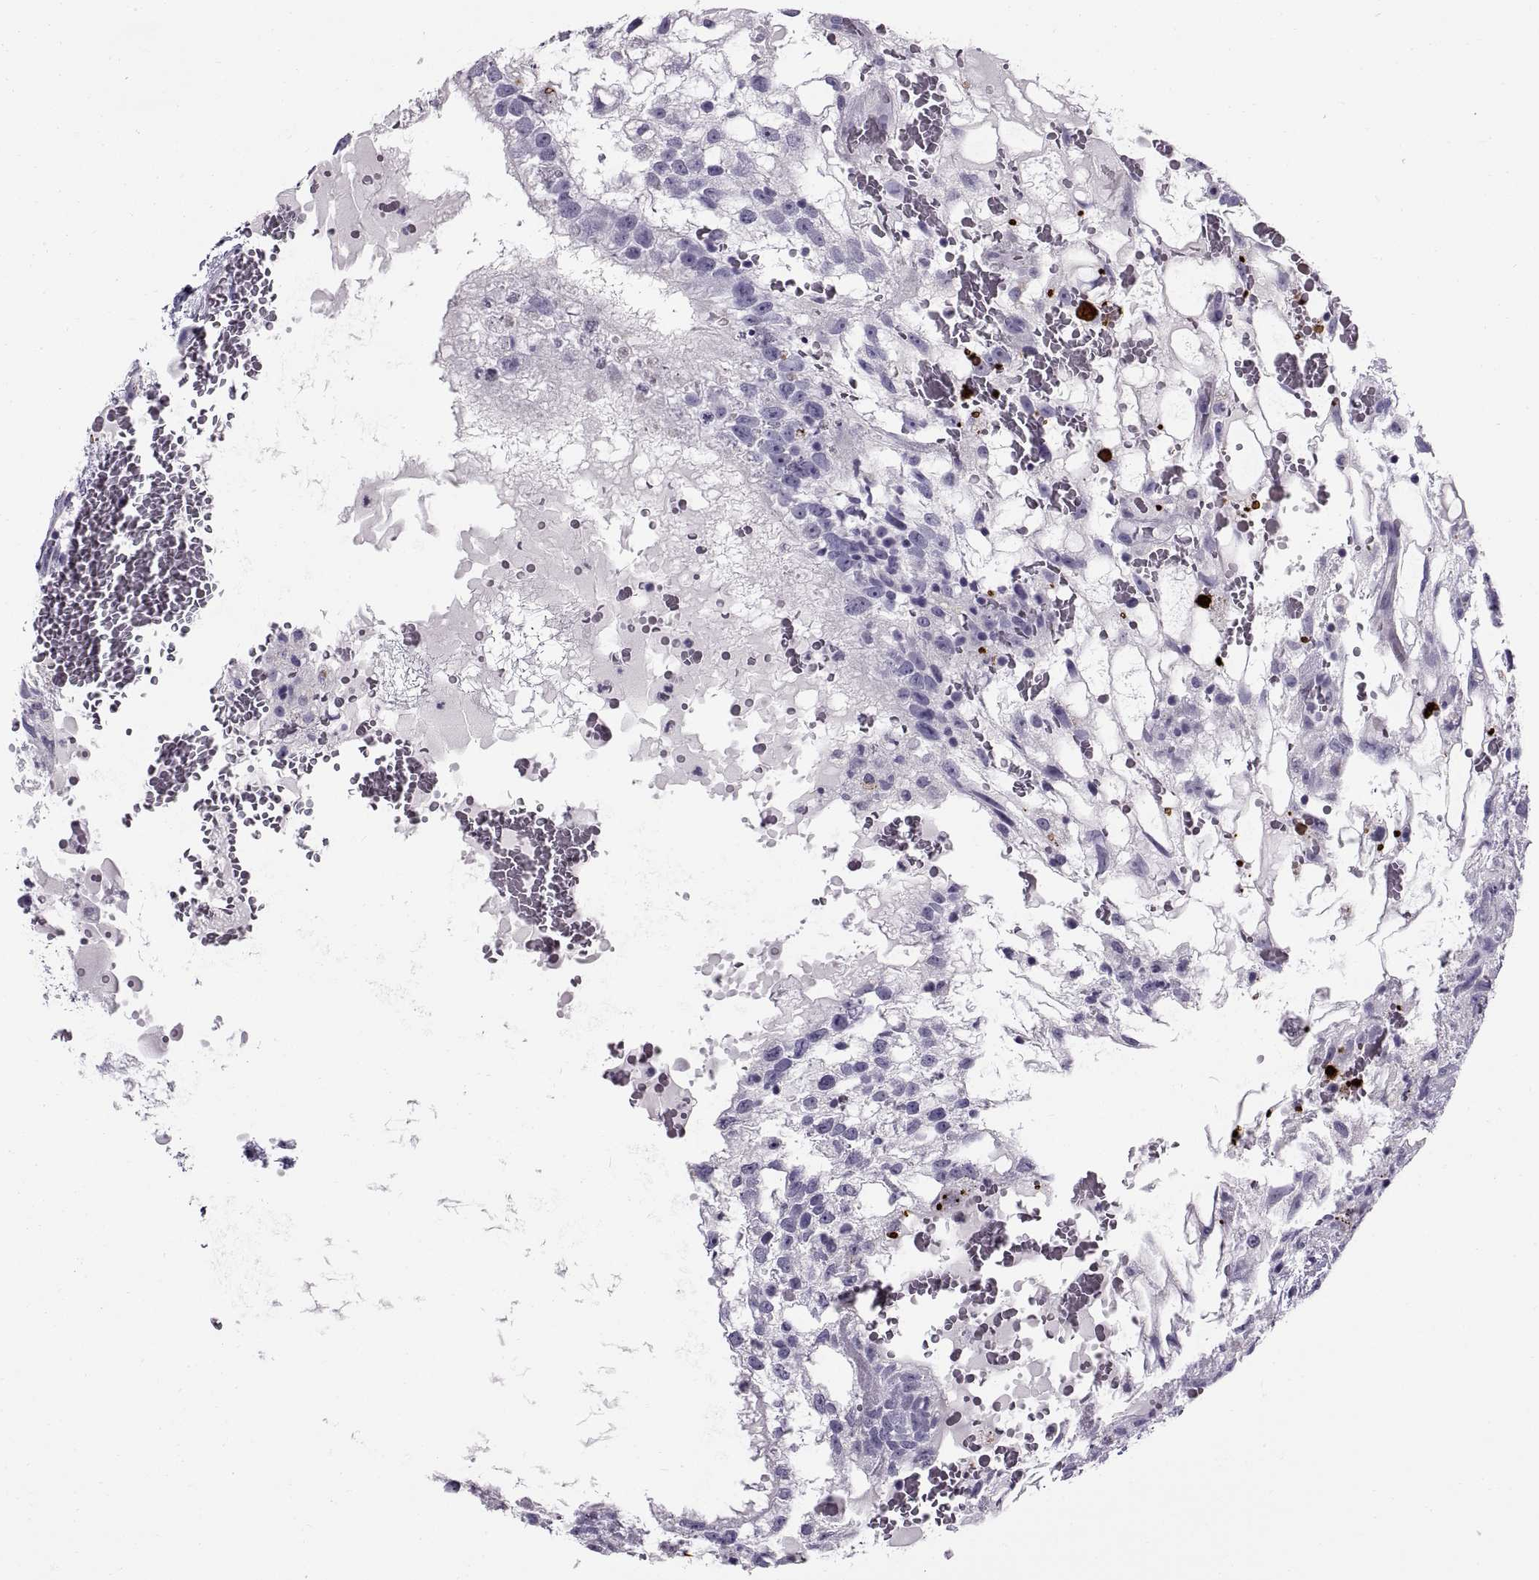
{"staining": {"intensity": "negative", "quantity": "none", "location": "none"}, "tissue": "testis cancer", "cell_type": "Tumor cells", "image_type": "cancer", "snomed": [{"axis": "morphology", "description": "Normal tissue, NOS"}, {"axis": "morphology", "description": "Carcinoma, Embryonal, NOS"}, {"axis": "topography", "description": "Testis"}], "caption": "Immunohistochemical staining of embryonal carcinoma (testis) demonstrates no significant expression in tumor cells.", "gene": "CALCR", "patient": {"sex": "male", "age": 32}}